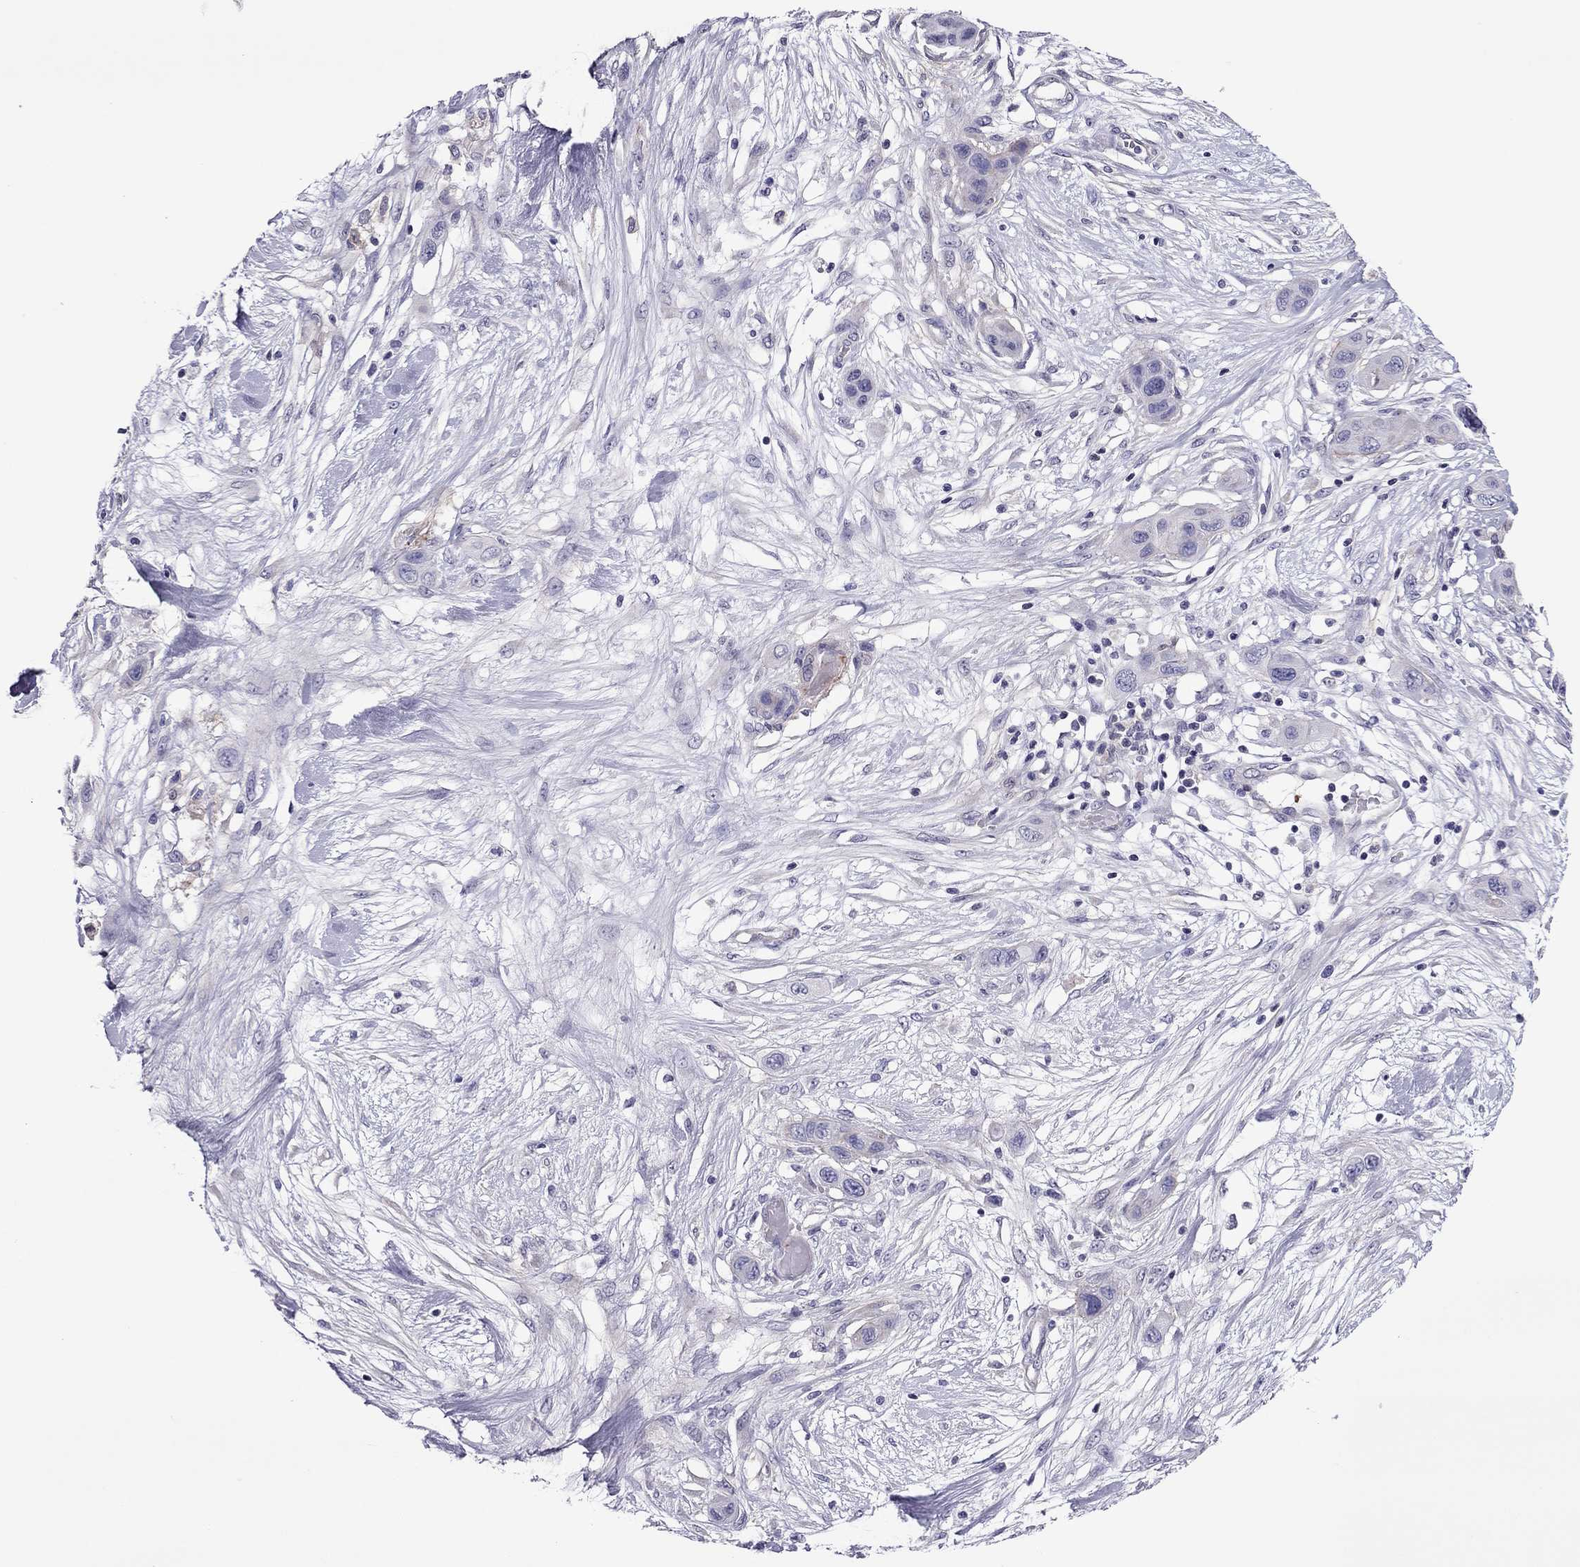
{"staining": {"intensity": "negative", "quantity": "none", "location": "none"}, "tissue": "skin cancer", "cell_type": "Tumor cells", "image_type": "cancer", "snomed": [{"axis": "morphology", "description": "Squamous cell carcinoma, NOS"}, {"axis": "topography", "description": "Skin"}], "caption": "Immunohistochemistry (IHC) of skin cancer exhibits no positivity in tumor cells.", "gene": "SLC16A8", "patient": {"sex": "male", "age": 79}}